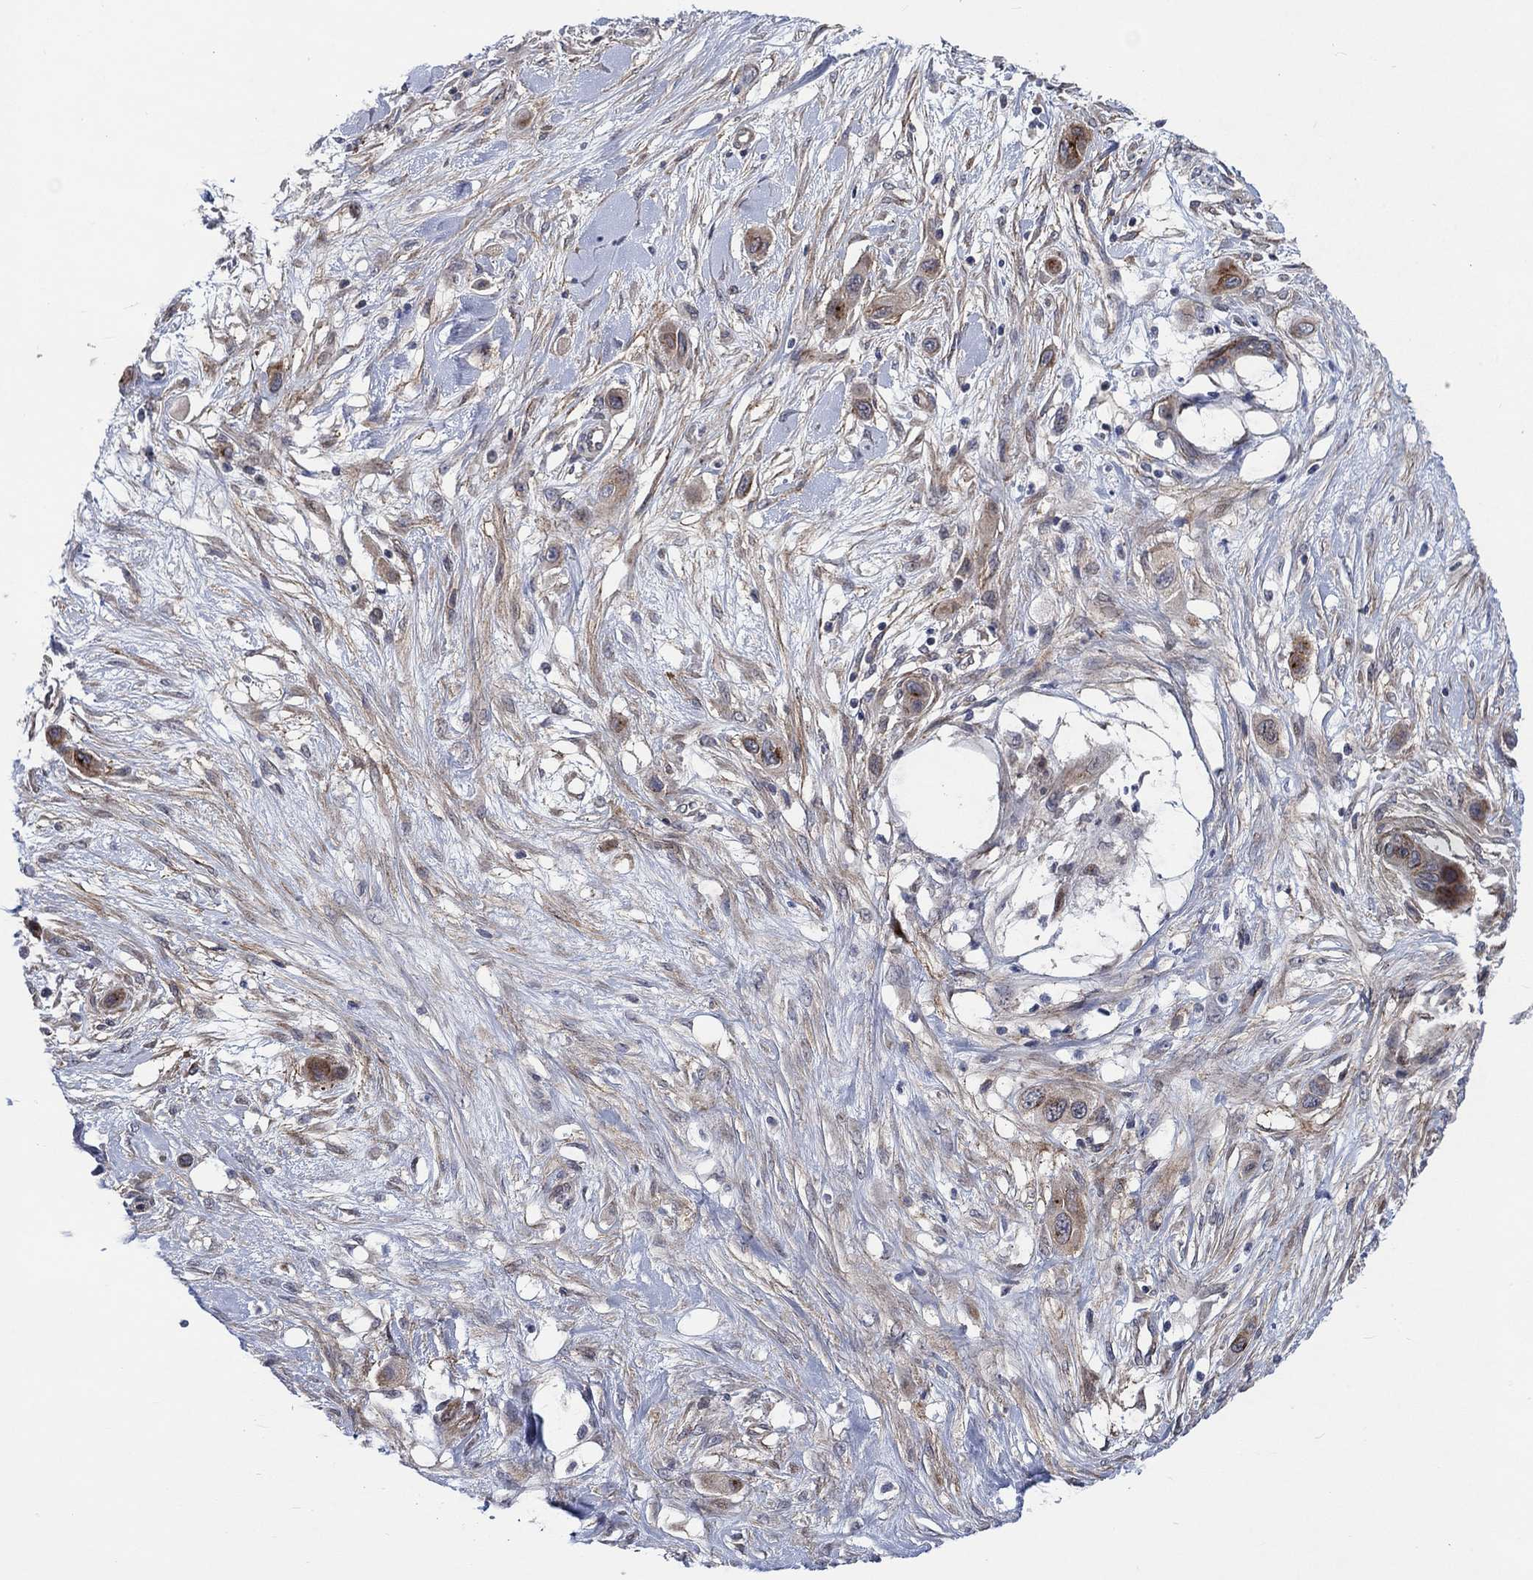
{"staining": {"intensity": "weak", "quantity": "25%-75%", "location": "cytoplasmic/membranous"}, "tissue": "skin cancer", "cell_type": "Tumor cells", "image_type": "cancer", "snomed": [{"axis": "morphology", "description": "Squamous cell carcinoma, NOS"}, {"axis": "topography", "description": "Skin"}], "caption": "High-power microscopy captured an immunohistochemistry photomicrograph of squamous cell carcinoma (skin), revealing weak cytoplasmic/membranous expression in about 25%-75% of tumor cells. (Brightfield microscopy of DAB IHC at high magnification).", "gene": "SLC35F2", "patient": {"sex": "male", "age": 79}}